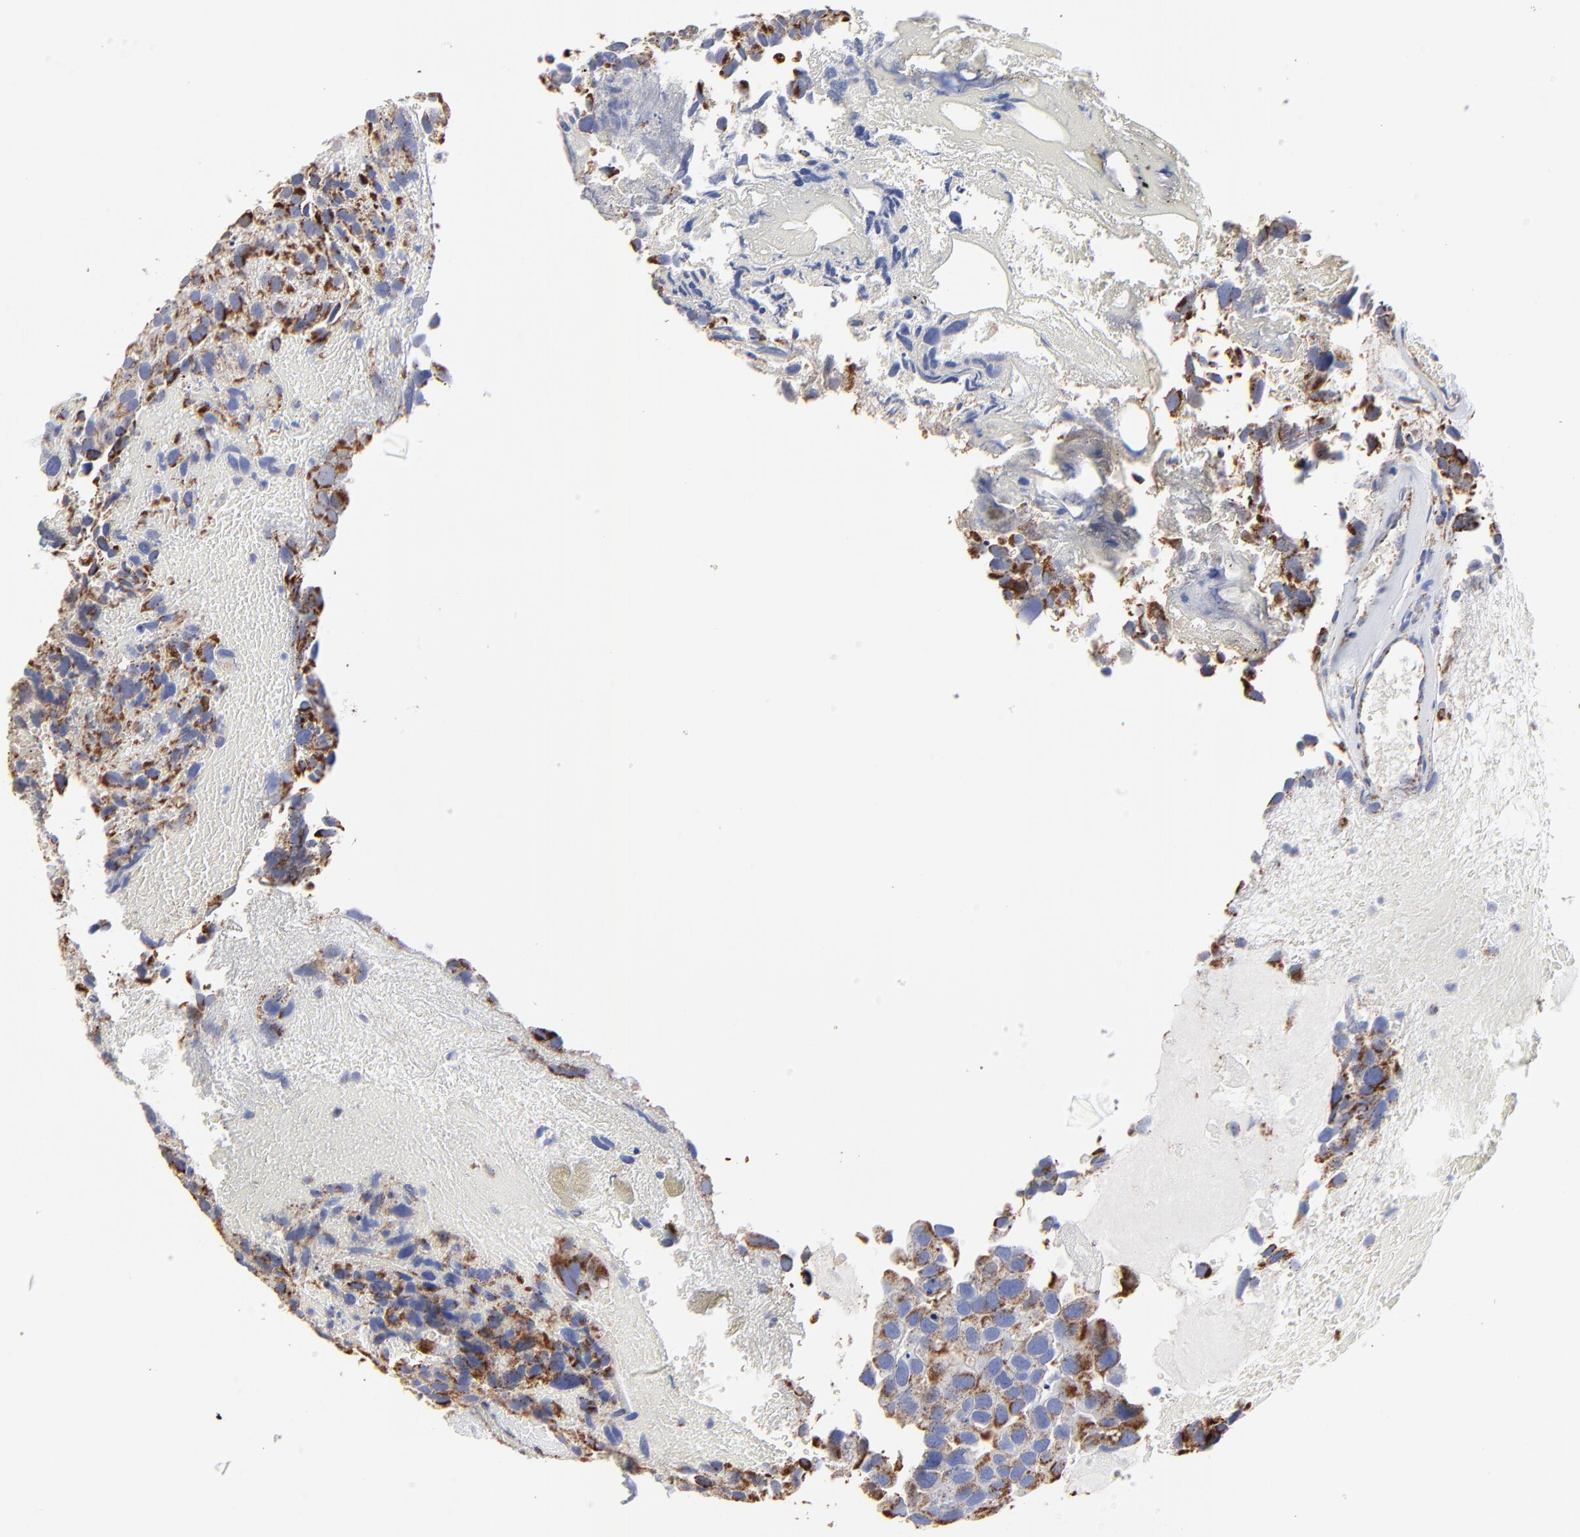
{"staining": {"intensity": "strong", "quantity": "25%-75%", "location": "cytoplasmic/membranous"}, "tissue": "urothelial cancer", "cell_type": "Tumor cells", "image_type": "cancer", "snomed": [{"axis": "morphology", "description": "Urothelial carcinoma, High grade"}, {"axis": "topography", "description": "Urinary bladder"}], "caption": "A high-resolution image shows immunohistochemistry staining of urothelial cancer, which demonstrates strong cytoplasmic/membranous positivity in approximately 25%-75% of tumor cells. The protein of interest is shown in brown color, while the nuclei are stained blue.", "gene": "PINK1", "patient": {"sex": "male", "age": 72}}